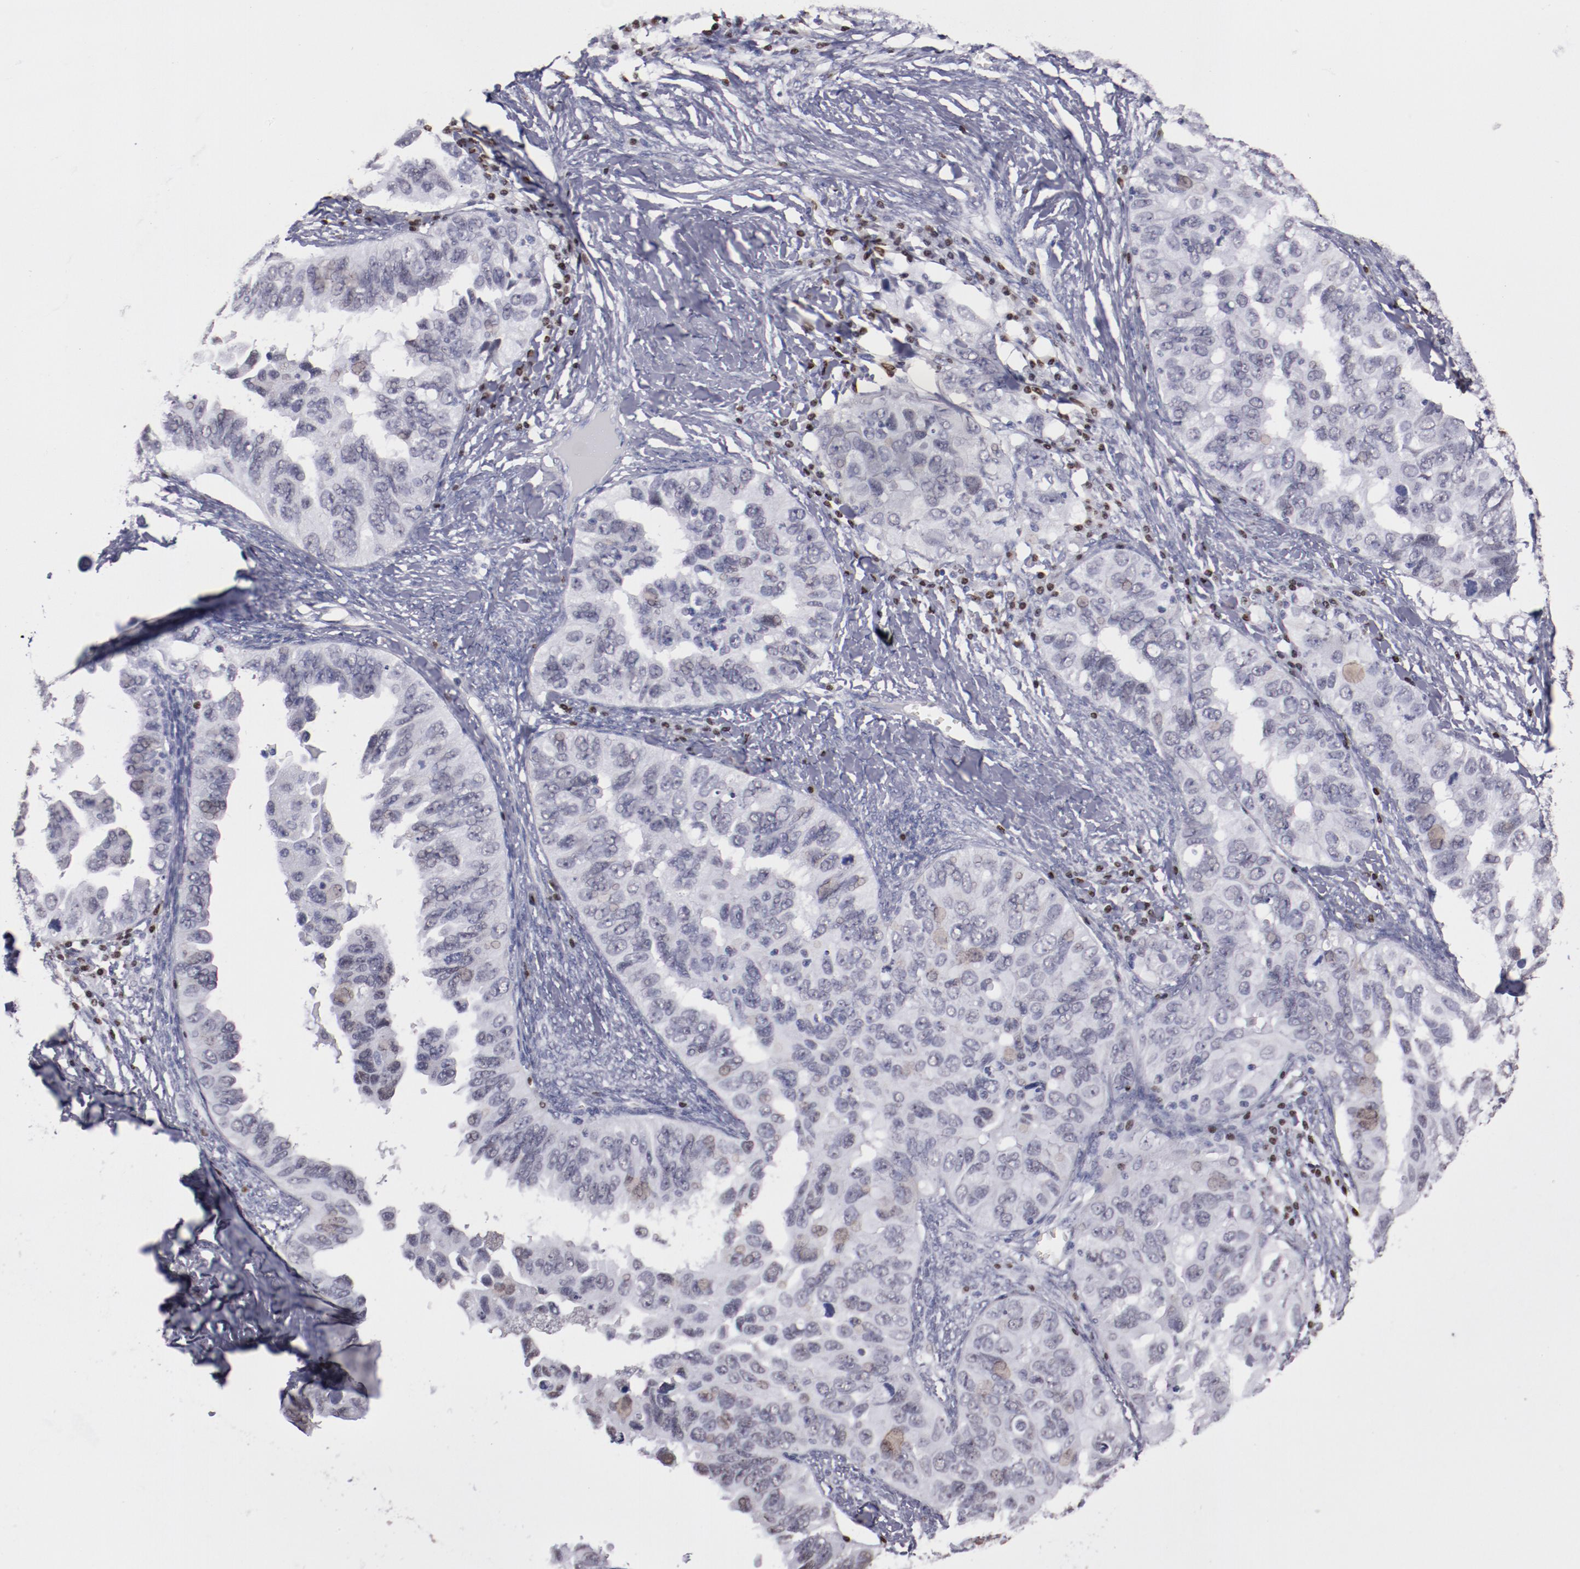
{"staining": {"intensity": "weak", "quantity": "<25%", "location": "nuclear"}, "tissue": "ovarian cancer", "cell_type": "Tumor cells", "image_type": "cancer", "snomed": [{"axis": "morphology", "description": "Cystadenocarcinoma, serous, NOS"}, {"axis": "topography", "description": "Ovary"}], "caption": "Immunohistochemical staining of human ovarian serous cystadenocarcinoma exhibits no significant staining in tumor cells.", "gene": "IRF4", "patient": {"sex": "female", "age": 82}}